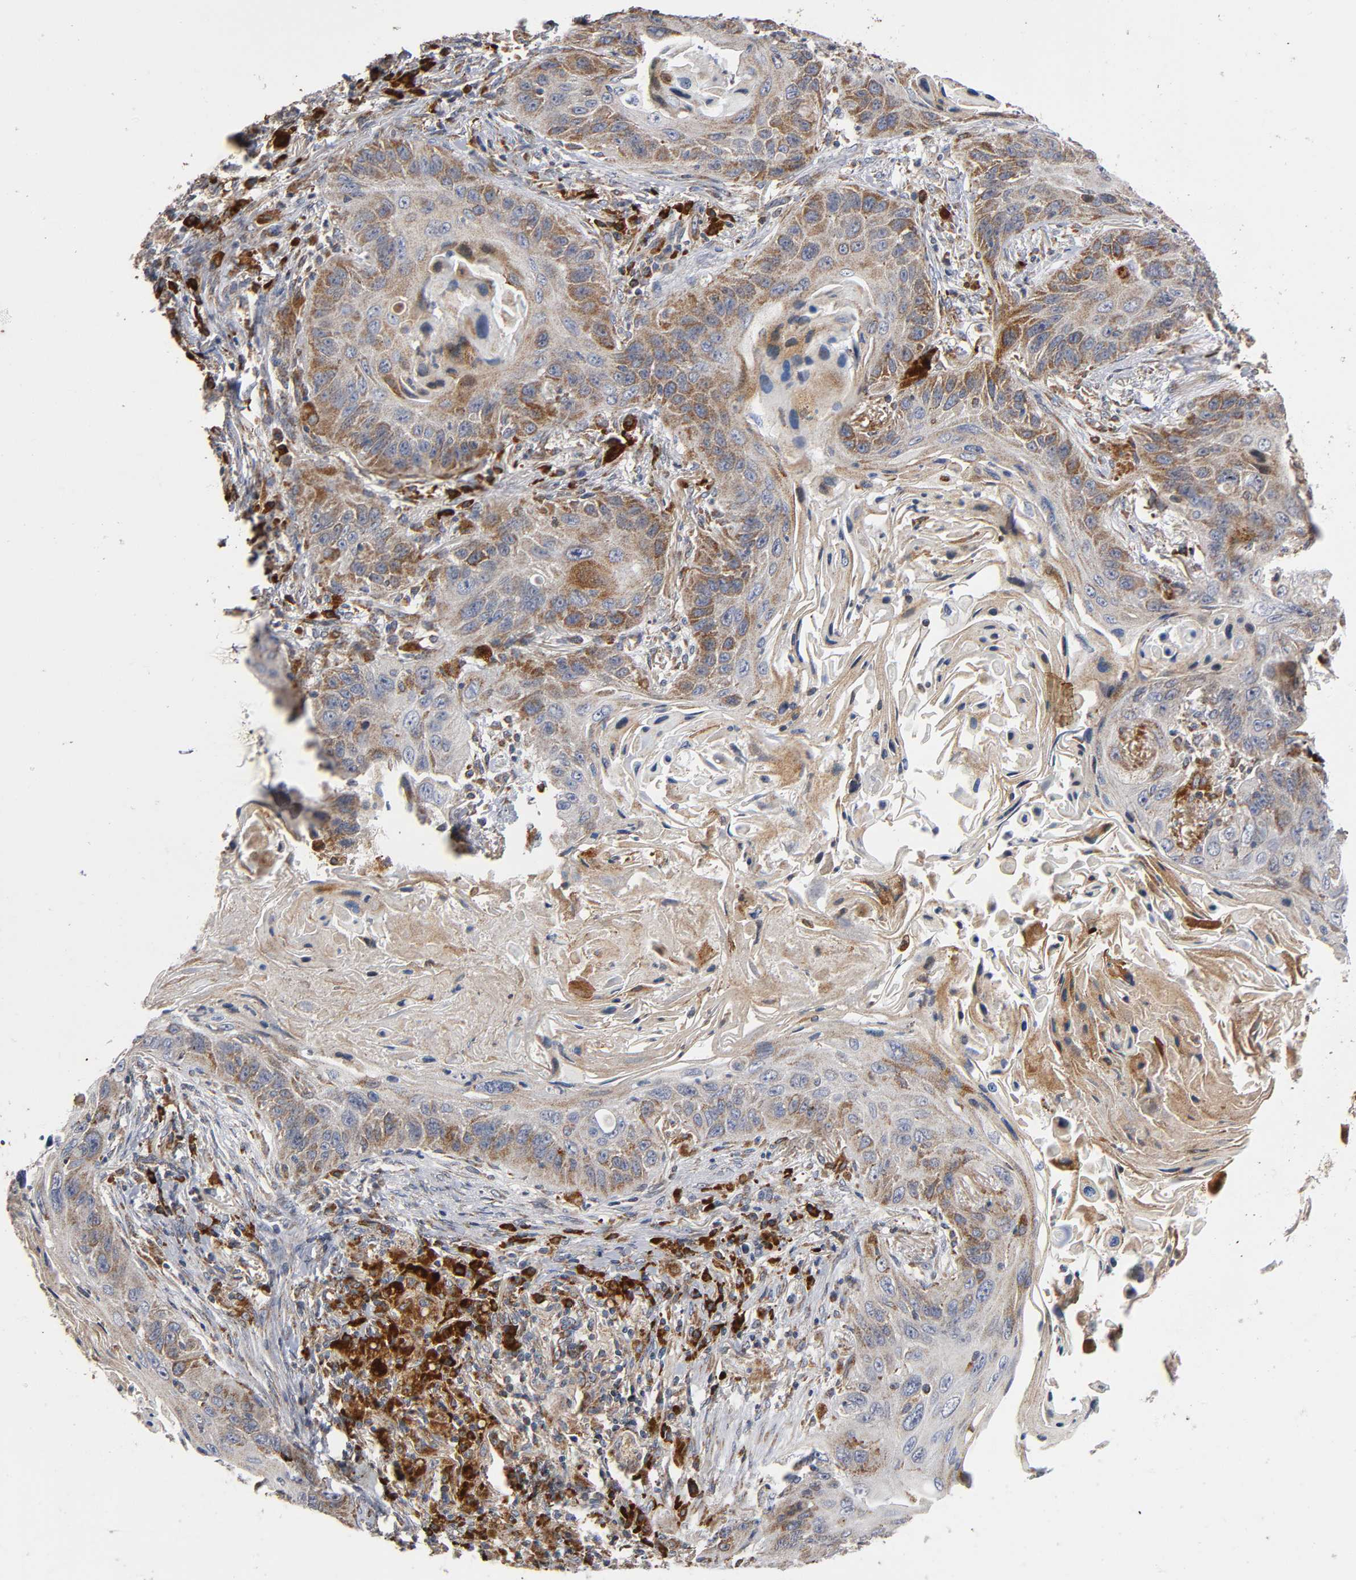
{"staining": {"intensity": "moderate", "quantity": "25%-75%", "location": "cytoplasmic/membranous"}, "tissue": "lung cancer", "cell_type": "Tumor cells", "image_type": "cancer", "snomed": [{"axis": "morphology", "description": "Squamous cell carcinoma, NOS"}, {"axis": "topography", "description": "Lung"}], "caption": "Lung squamous cell carcinoma stained with a protein marker shows moderate staining in tumor cells.", "gene": "MAP3K1", "patient": {"sex": "female", "age": 67}}